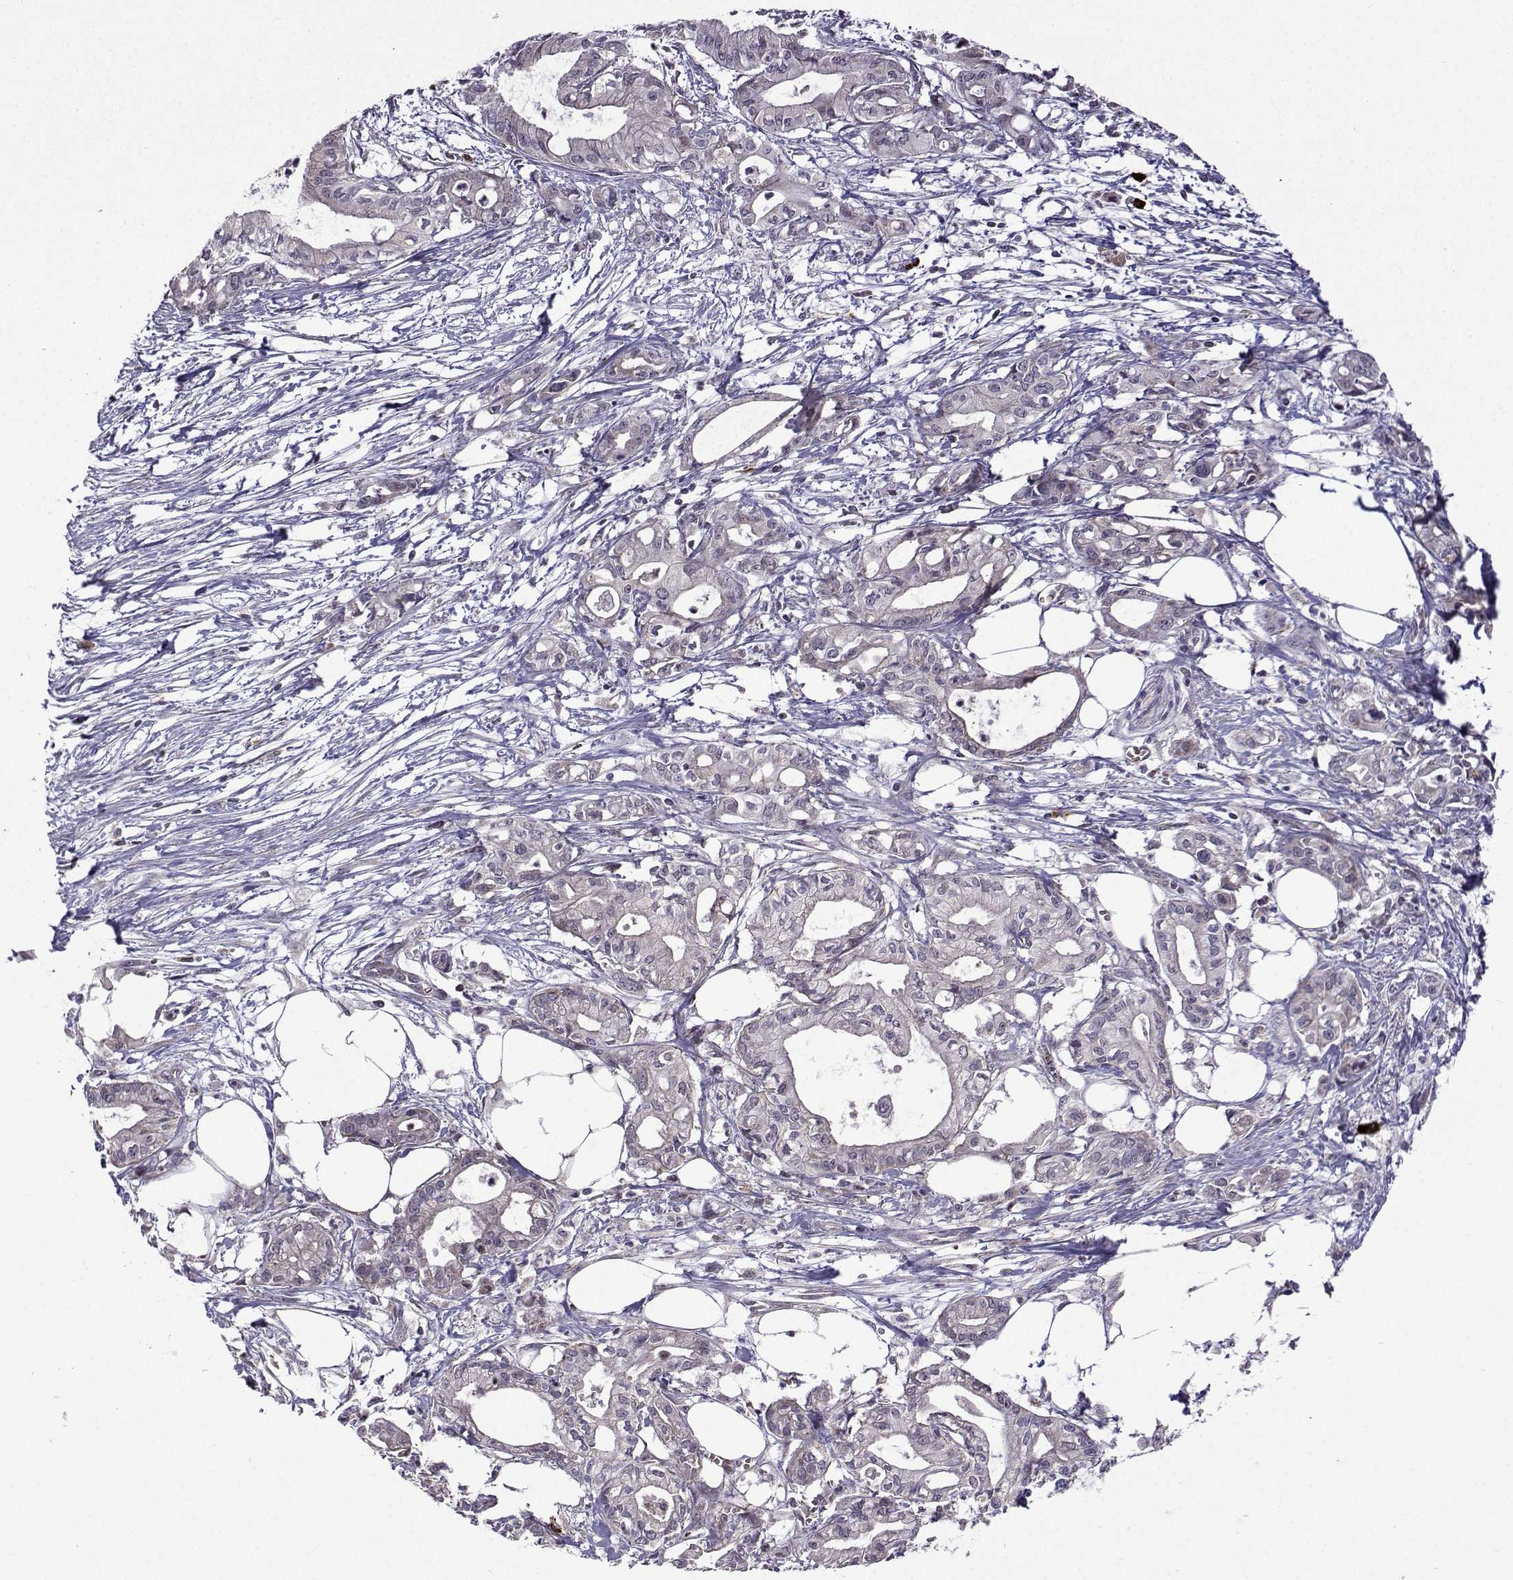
{"staining": {"intensity": "negative", "quantity": "none", "location": "none"}, "tissue": "pancreatic cancer", "cell_type": "Tumor cells", "image_type": "cancer", "snomed": [{"axis": "morphology", "description": "Adenocarcinoma, NOS"}, {"axis": "topography", "description": "Pancreas"}], "caption": "Tumor cells are negative for brown protein staining in pancreatic cancer (adenocarcinoma). (Immunohistochemistry (ihc), brightfield microscopy, high magnification).", "gene": "TAB2", "patient": {"sex": "male", "age": 71}}